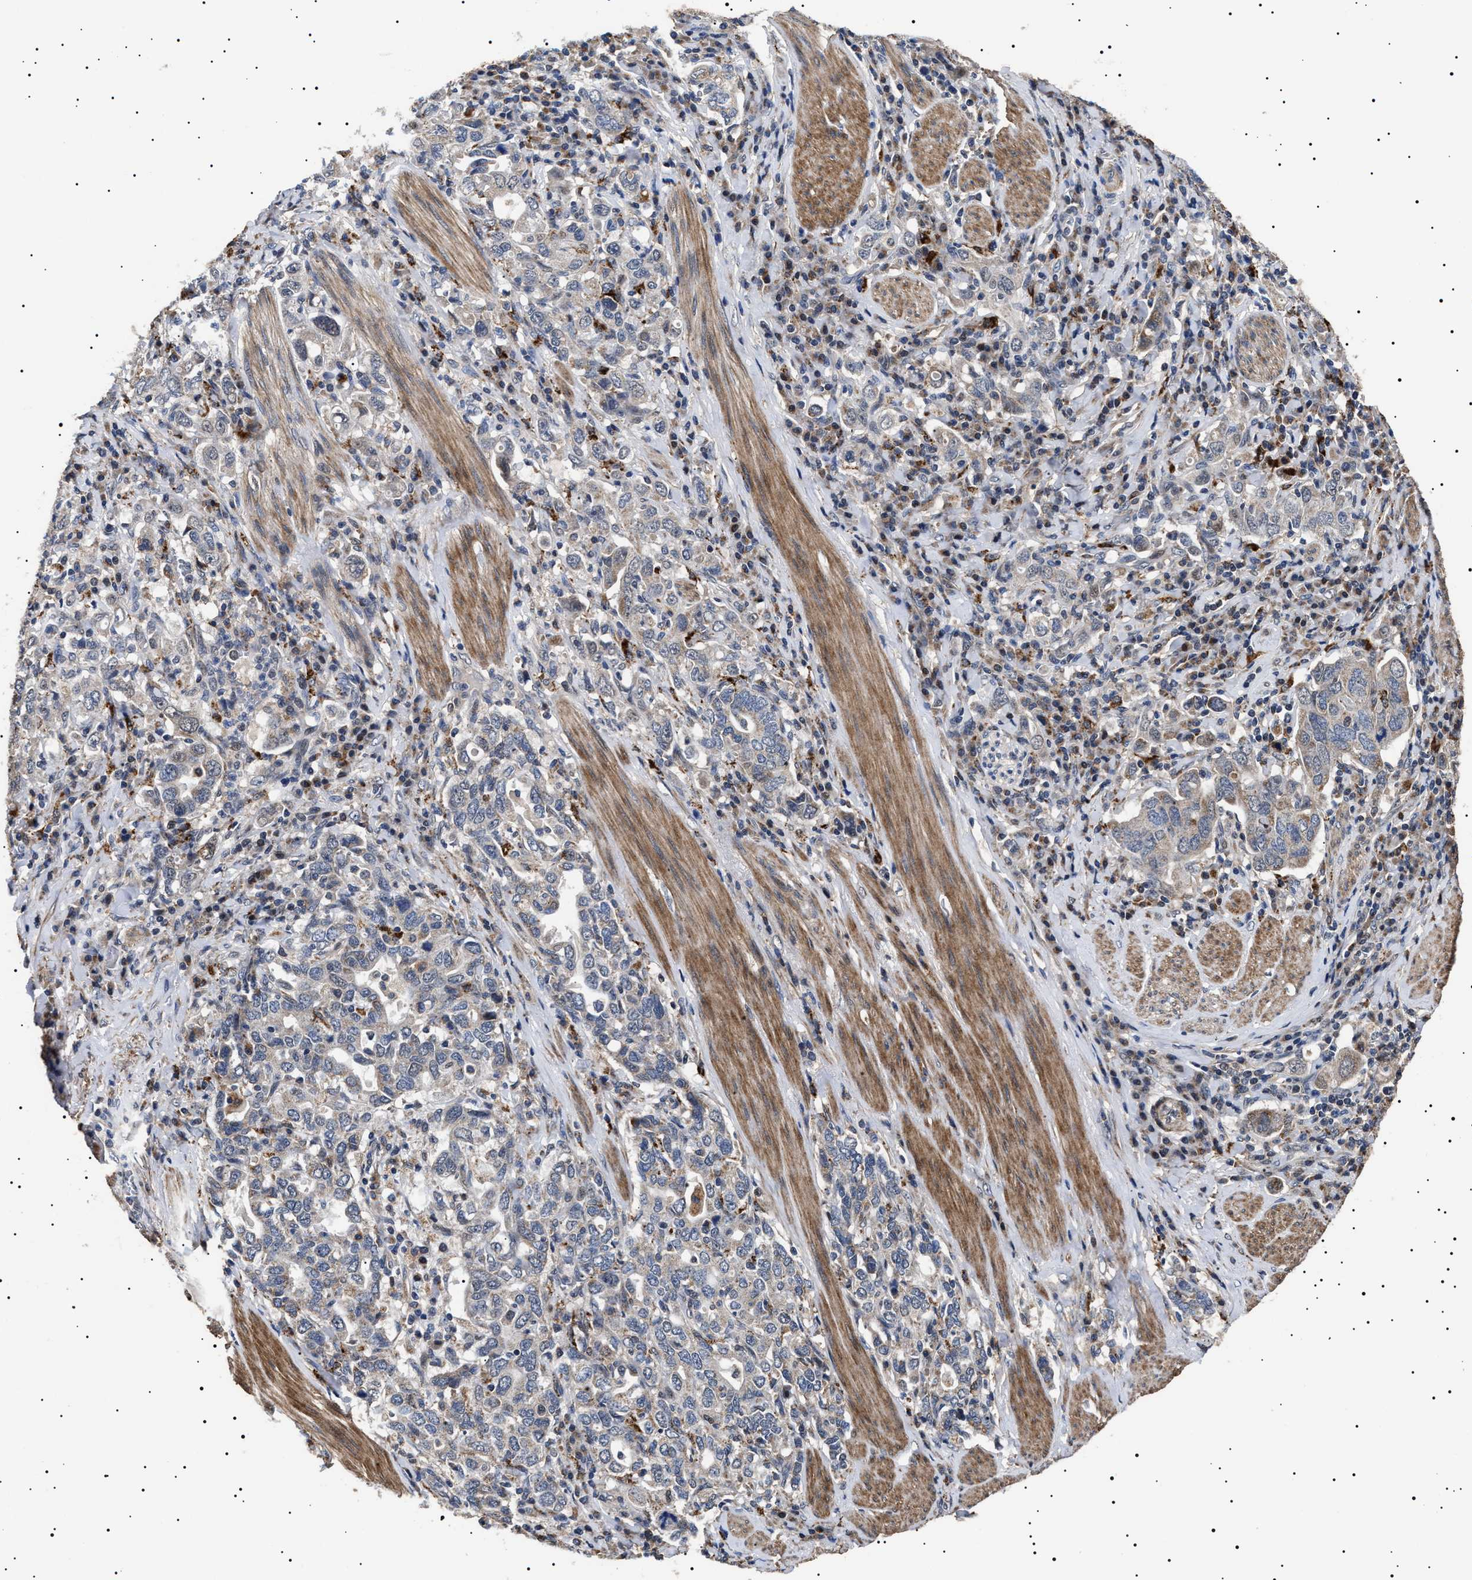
{"staining": {"intensity": "weak", "quantity": "<25%", "location": "cytoplasmic/membranous"}, "tissue": "stomach cancer", "cell_type": "Tumor cells", "image_type": "cancer", "snomed": [{"axis": "morphology", "description": "Adenocarcinoma, NOS"}, {"axis": "topography", "description": "Stomach, upper"}], "caption": "IHC micrograph of neoplastic tissue: human stomach cancer stained with DAB demonstrates no significant protein expression in tumor cells.", "gene": "RAB34", "patient": {"sex": "male", "age": 62}}